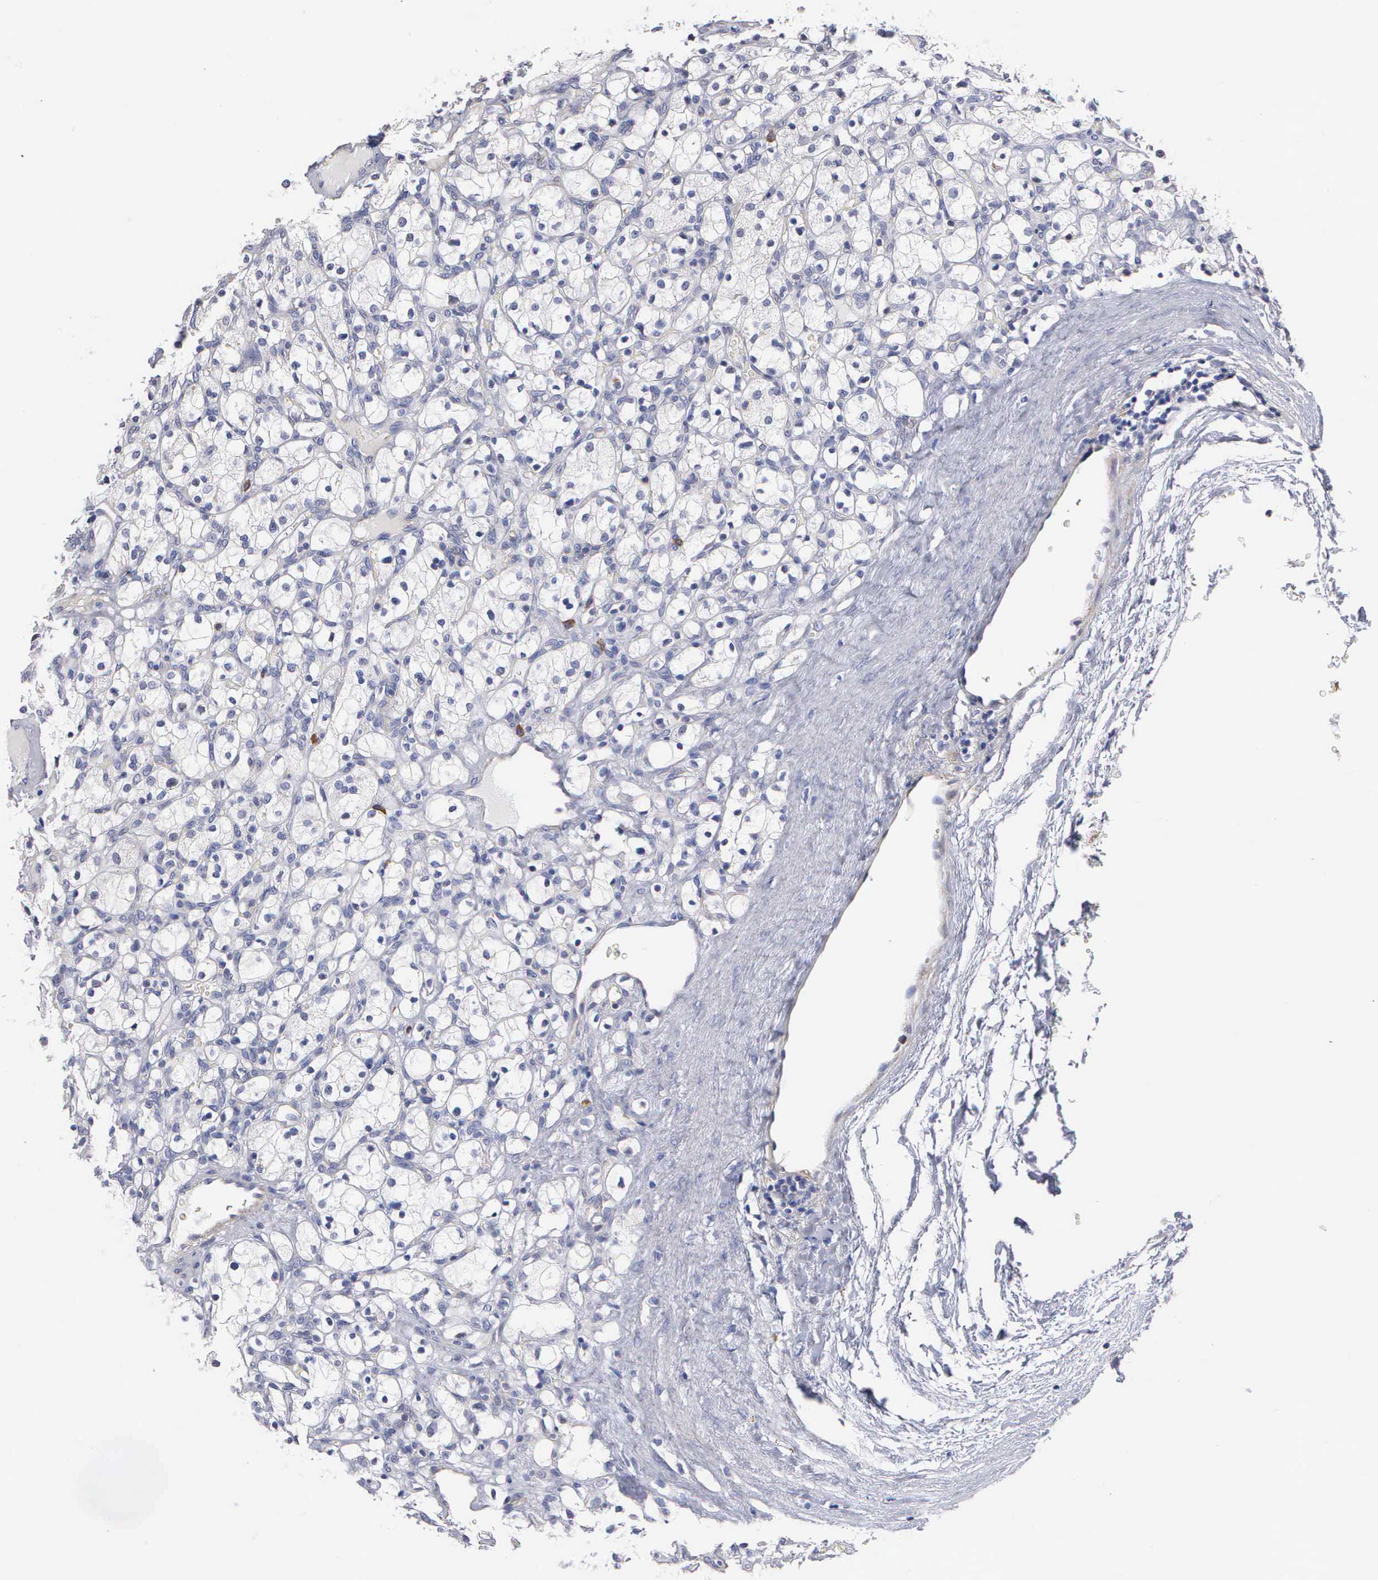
{"staining": {"intensity": "negative", "quantity": "none", "location": "none"}, "tissue": "renal cancer", "cell_type": "Tumor cells", "image_type": "cancer", "snomed": [{"axis": "morphology", "description": "Adenocarcinoma, NOS"}, {"axis": "topography", "description": "Kidney"}], "caption": "There is no significant positivity in tumor cells of renal adenocarcinoma.", "gene": "ELFN2", "patient": {"sex": "female", "age": 83}}